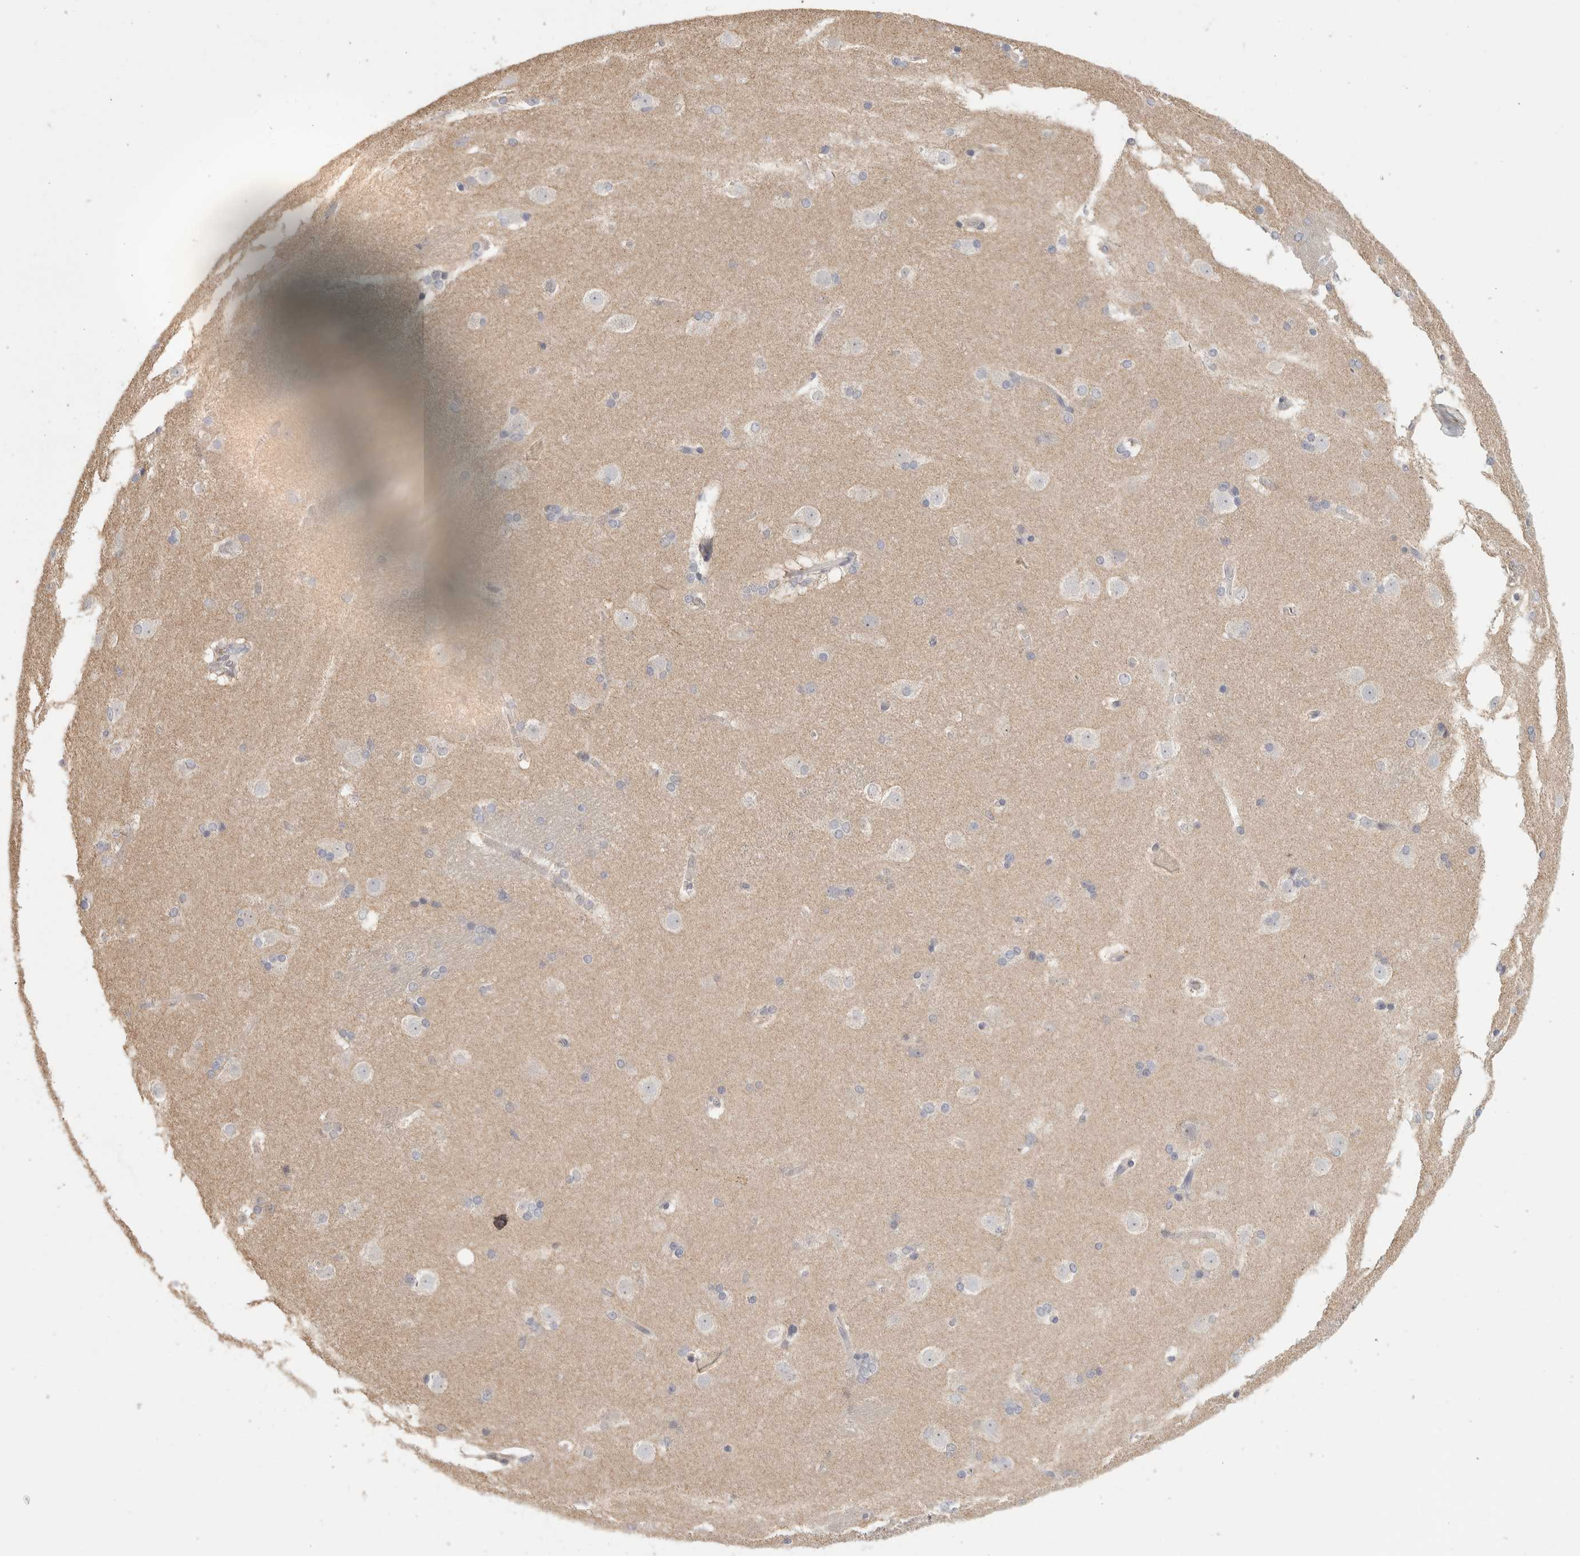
{"staining": {"intensity": "negative", "quantity": "none", "location": "none"}, "tissue": "caudate", "cell_type": "Glial cells", "image_type": "normal", "snomed": [{"axis": "morphology", "description": "Normal tissue, NOS"}, {"axis": "topography", "description": "Lateral ventricle wall"}], "caption": "A photomicrograph of human caudate is negative for staining in glial cells. The staining was performed using DAB (3,3'-diaminobenzidine) to visualize the protein expression in brown, while the nuclei were stained in blue with hematoxylin (Magnification: 20x).", "gene": "DCXR", "patient": {"sex": "female", "age": 19}}